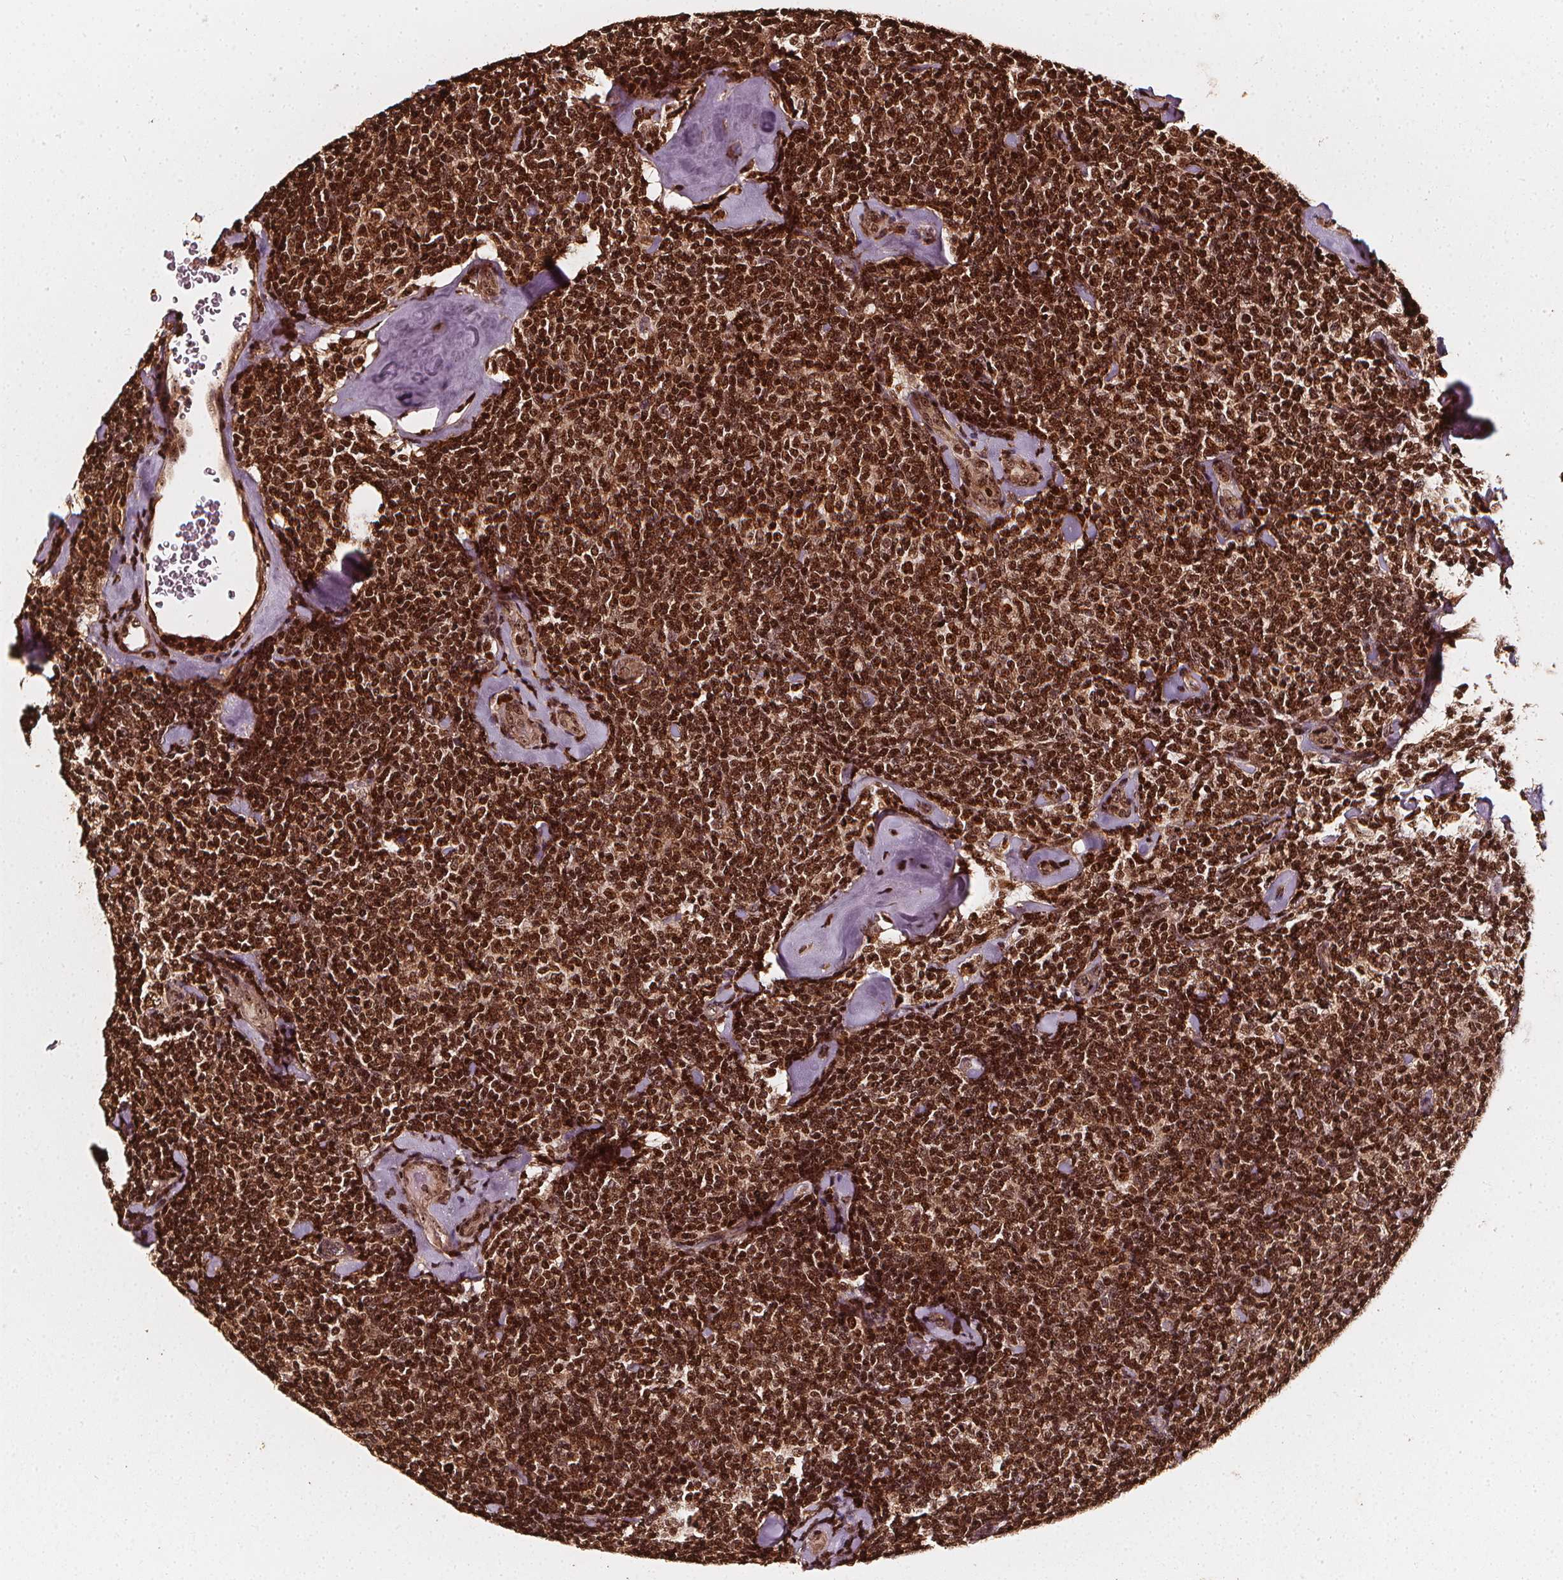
{"staining": {"intensity": "strong", "quantity": ">75%", "location": "cytoplasmic/membranous,nuclear"}, "tissue": "lymphoma", "cell_type": "Tumor cells", "image_type": "cancer", "snomed": [{"axis": "morphology", "description": "Malignant lymphoma, non-Hodgkin's type, Low grade"}, {"axis": "topography", "description": "Lymph node"}], "caption": "Immunohistochemical staining of lymphoma reveals strong cytoplasmic/membranous and nuclear protein staining in about >75% of tumor cells. The protein is shown in brown color, while the nuclei are stained blue.", "gene": "EXOSC9", "patient": {"sex": "female", "age": 56}}